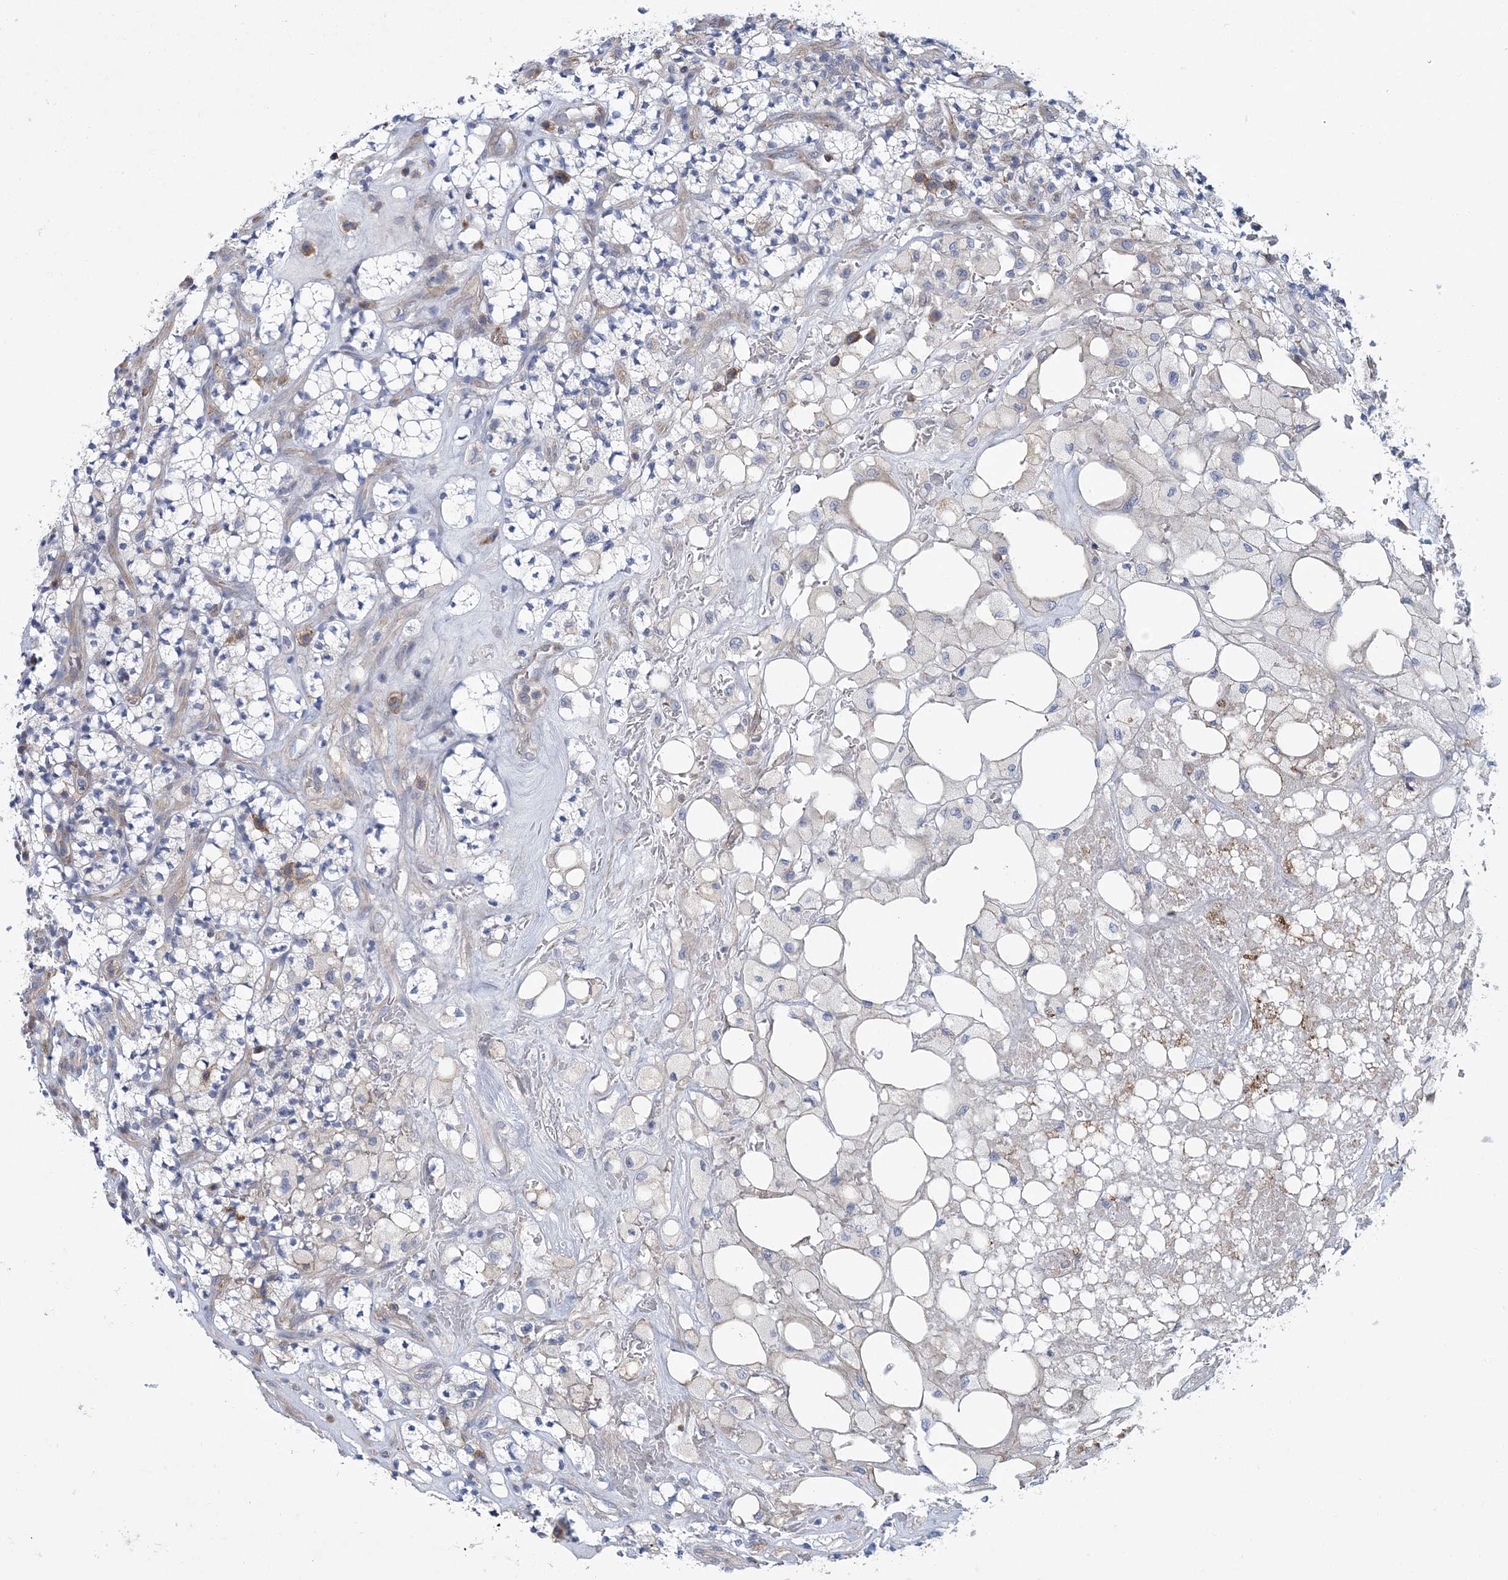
{"staining": {"intensity": "negative", "quantity": "none", "location": "none"}, "tissue": "renal cancer", "cell_type": "Tumor cells", "image_type": "cancer", "snomed": [{"axis": "morphology", "description": "Adenocarcinoma, NOS"}, {"axis": "topography", "description": "Kidney"}], "caption": "The immunohistochemistry (IHC) image has no significant expression in tumor cells of renal cancer tissue.", "gene": "ARSJ", "patient": {"sex": "male", "age": 77}}